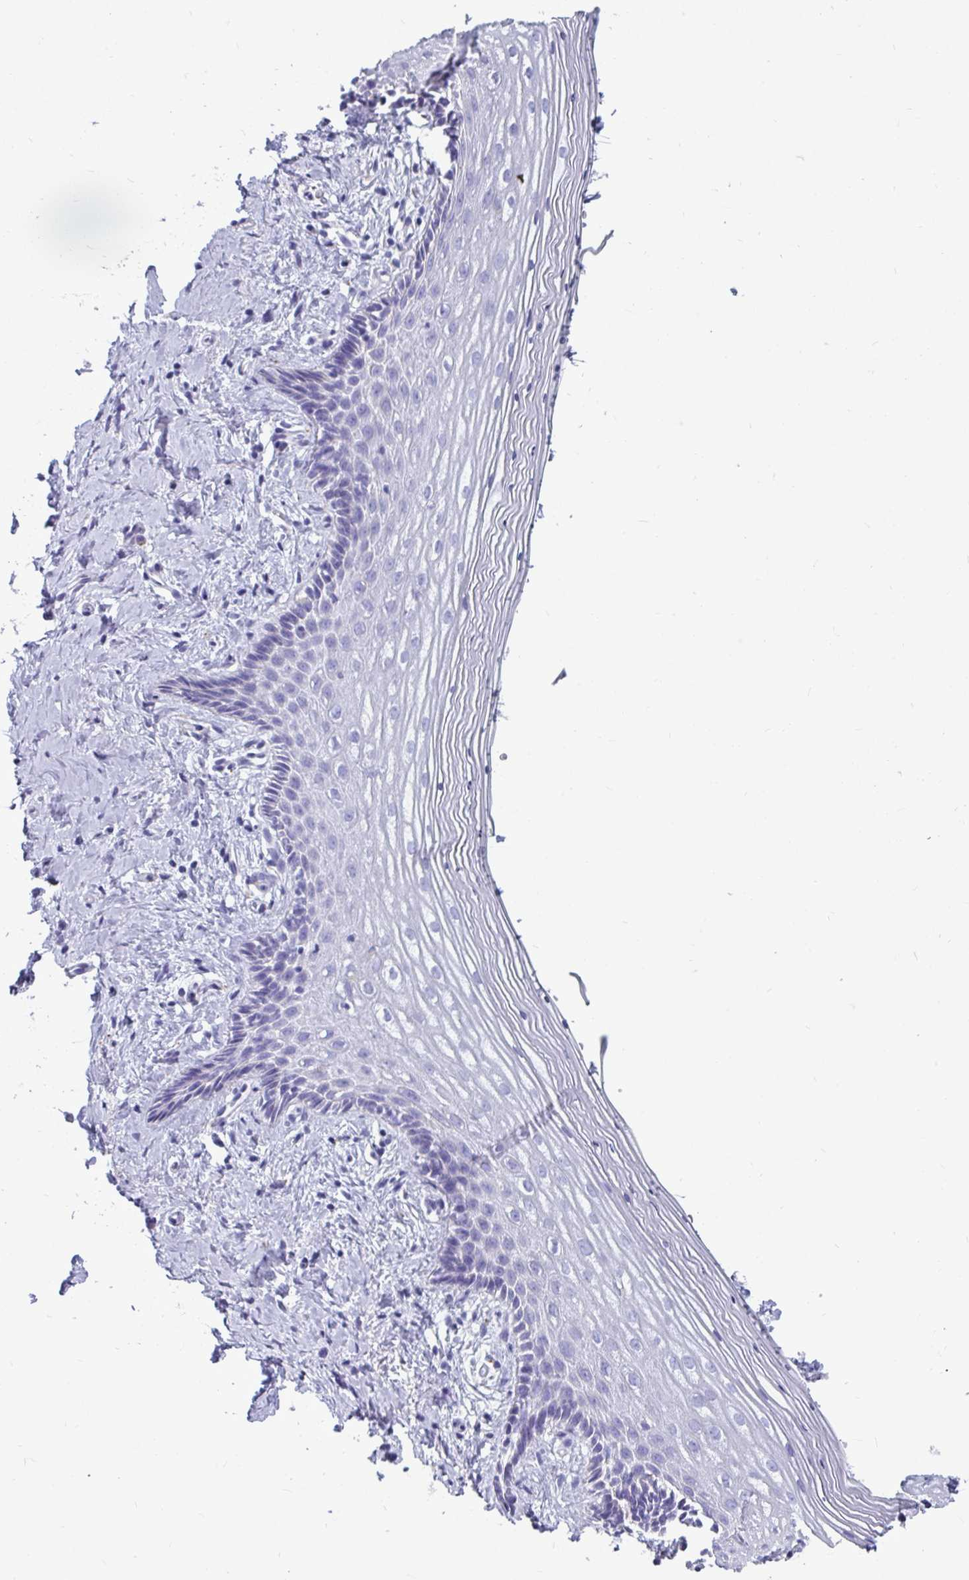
{"staining": {"intensity": "negative", "quantity": "none", "location": "none"}, "tissue": "vagina", "cell_type": "Squamous epithelial cells", "image_type": "normal", "snomed": [{"axis": "morphology", "description": "Normal tissue, NOS"}, {"axis": "topography", "description": "Vagina"}], "caption": "A micrograph of vagina stained for a protein exhibits no brown staining in squamous epithelial cells. (DAB immunohistochemistry (IHC) visualized using brightfield microscopy, high magnification).", "gene": "CTSZ", "patient": {"sex": "female", "age": 42}}